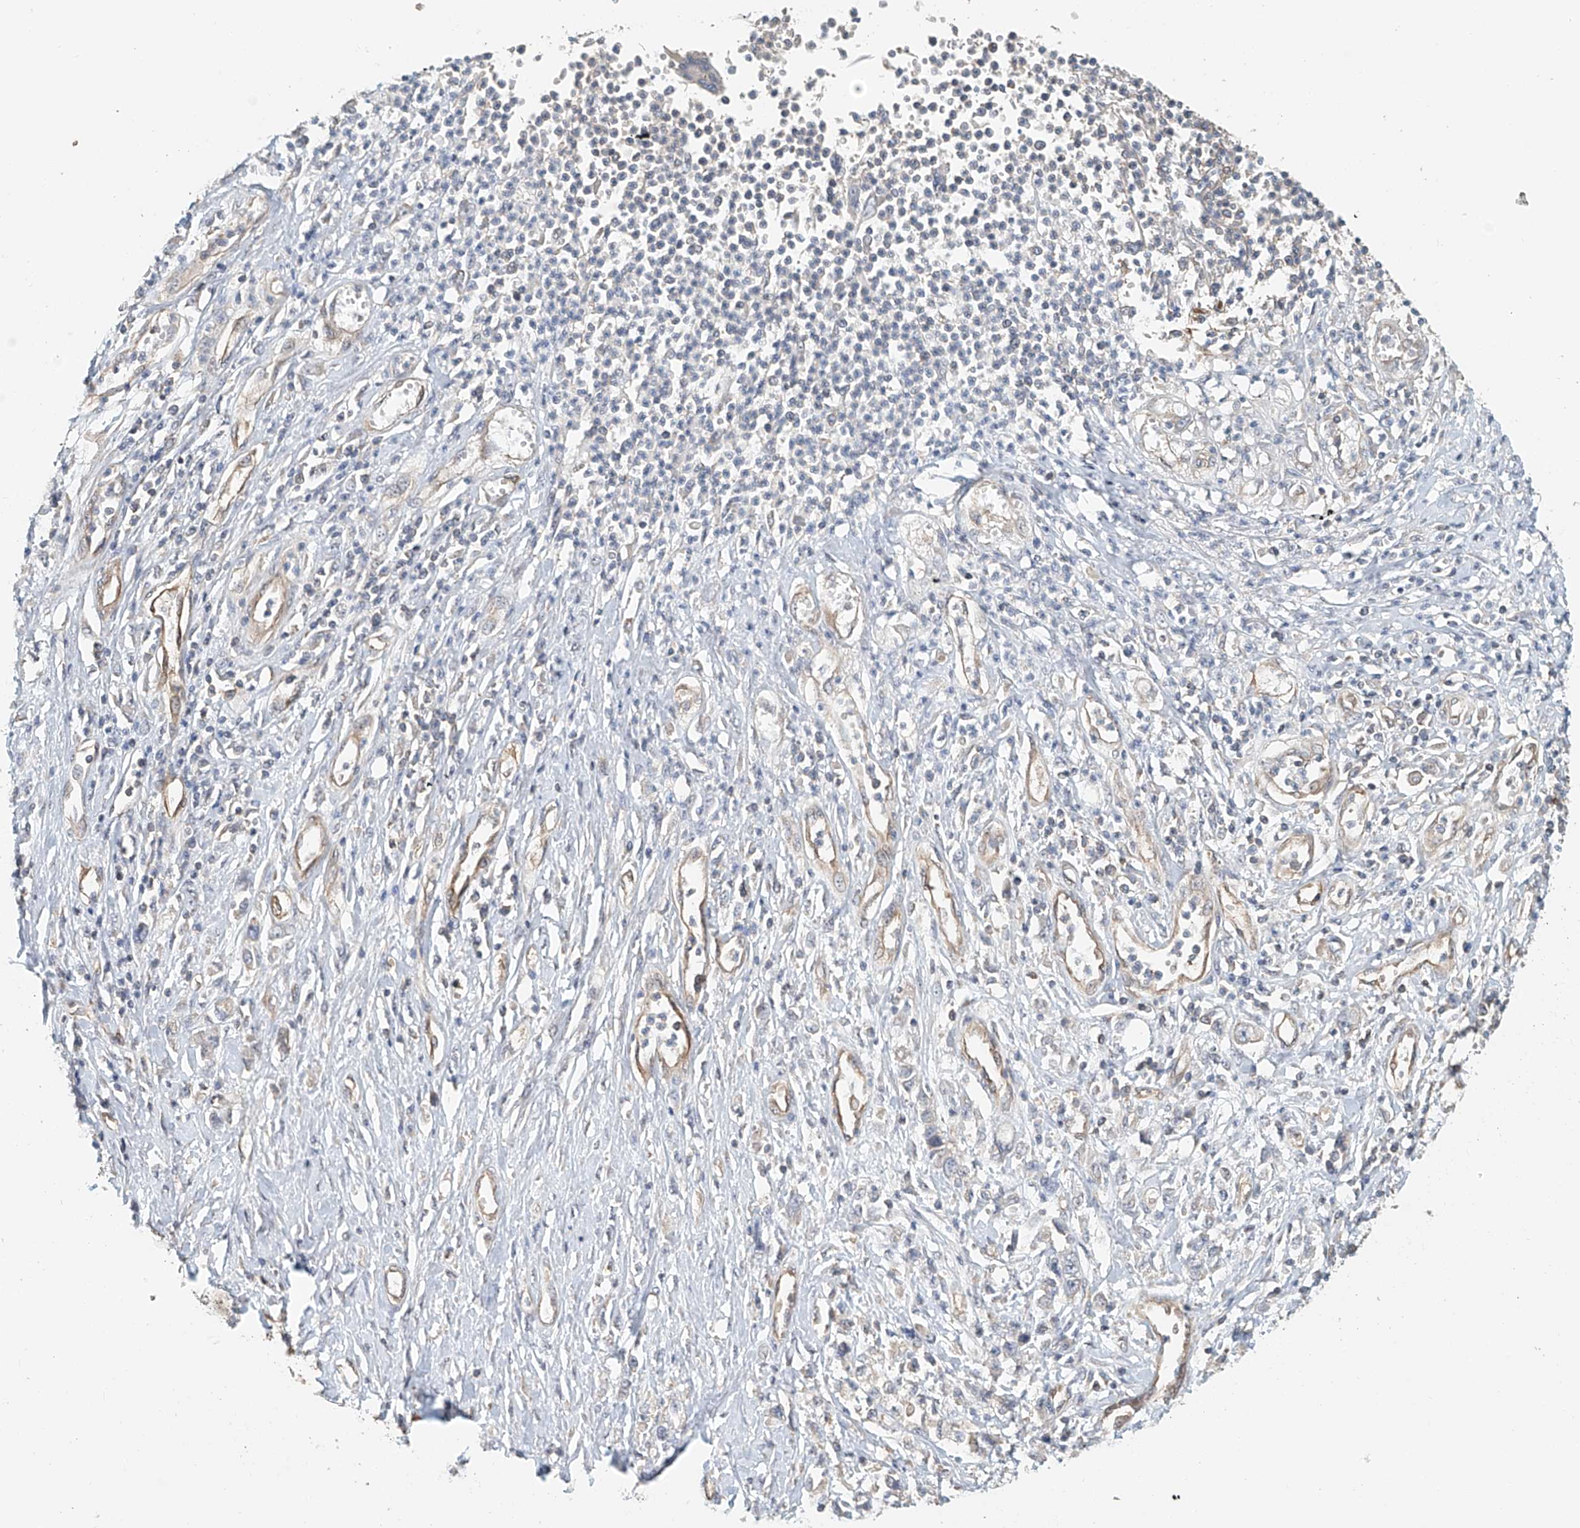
{"staining": {"intensity": "negative", "quantity": "none", "location": "none"}, "tissue": "stomach cancer", "cell_type": "Tumor cells", "image_type": "cancer", "snomed": [{"axis": "morphology", "description": "Adenocarcinoma, NOS"}, {"axis": "topography", "description": "Stomach"}], "caption": "Immunohistochemistry of human stomach adenocarcinoma demonstrates no expression in tumor cells.", "gene": "FRYL", "patient": {"sex": "female", "age": 76}}